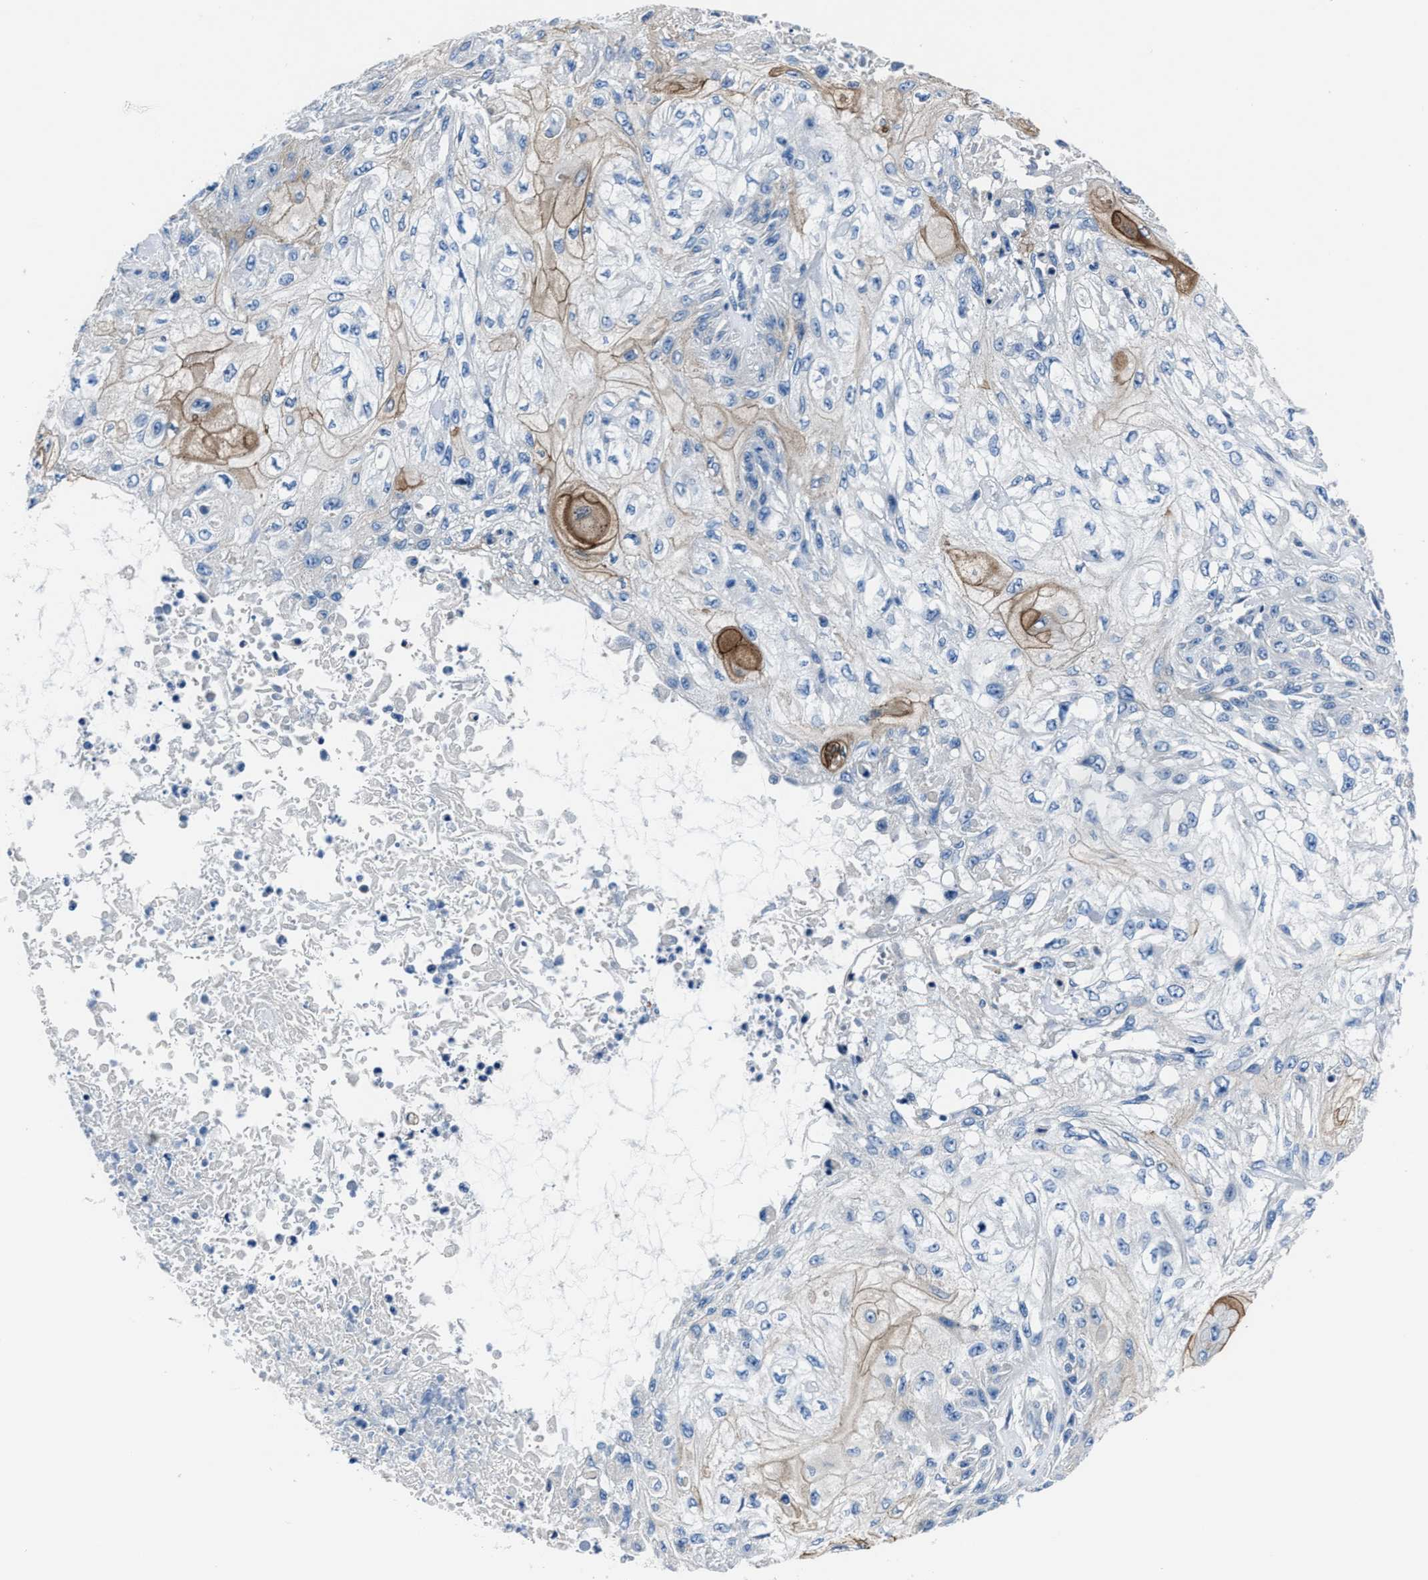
{"staining": {"intensity": "moderate", "quantity": "<25%", "location": "cytoplasmic/membranous"}, "tissue": "skin cancer", "cell_type": "Tumor cells", "image_type": "cancer", "snomed": [{"axis": "morphology", "description": "Squamous cell carcinoma, NOS"}, {"axis": "morphology", "description": "Squamous cell carcinoma, metastatic, NOS"}, {"axis": "topography", "description": "Skin"}, {"axis": "topography", "description": "Lymph node"}], "caption": "Brown immunohistochemical staining in human skin cancer exhibits moderate cytoplasmic/membranous staining in about <25% of tumor cells.", "gene": "LMO7", "patient": {"sex": "male", "age": 75}}